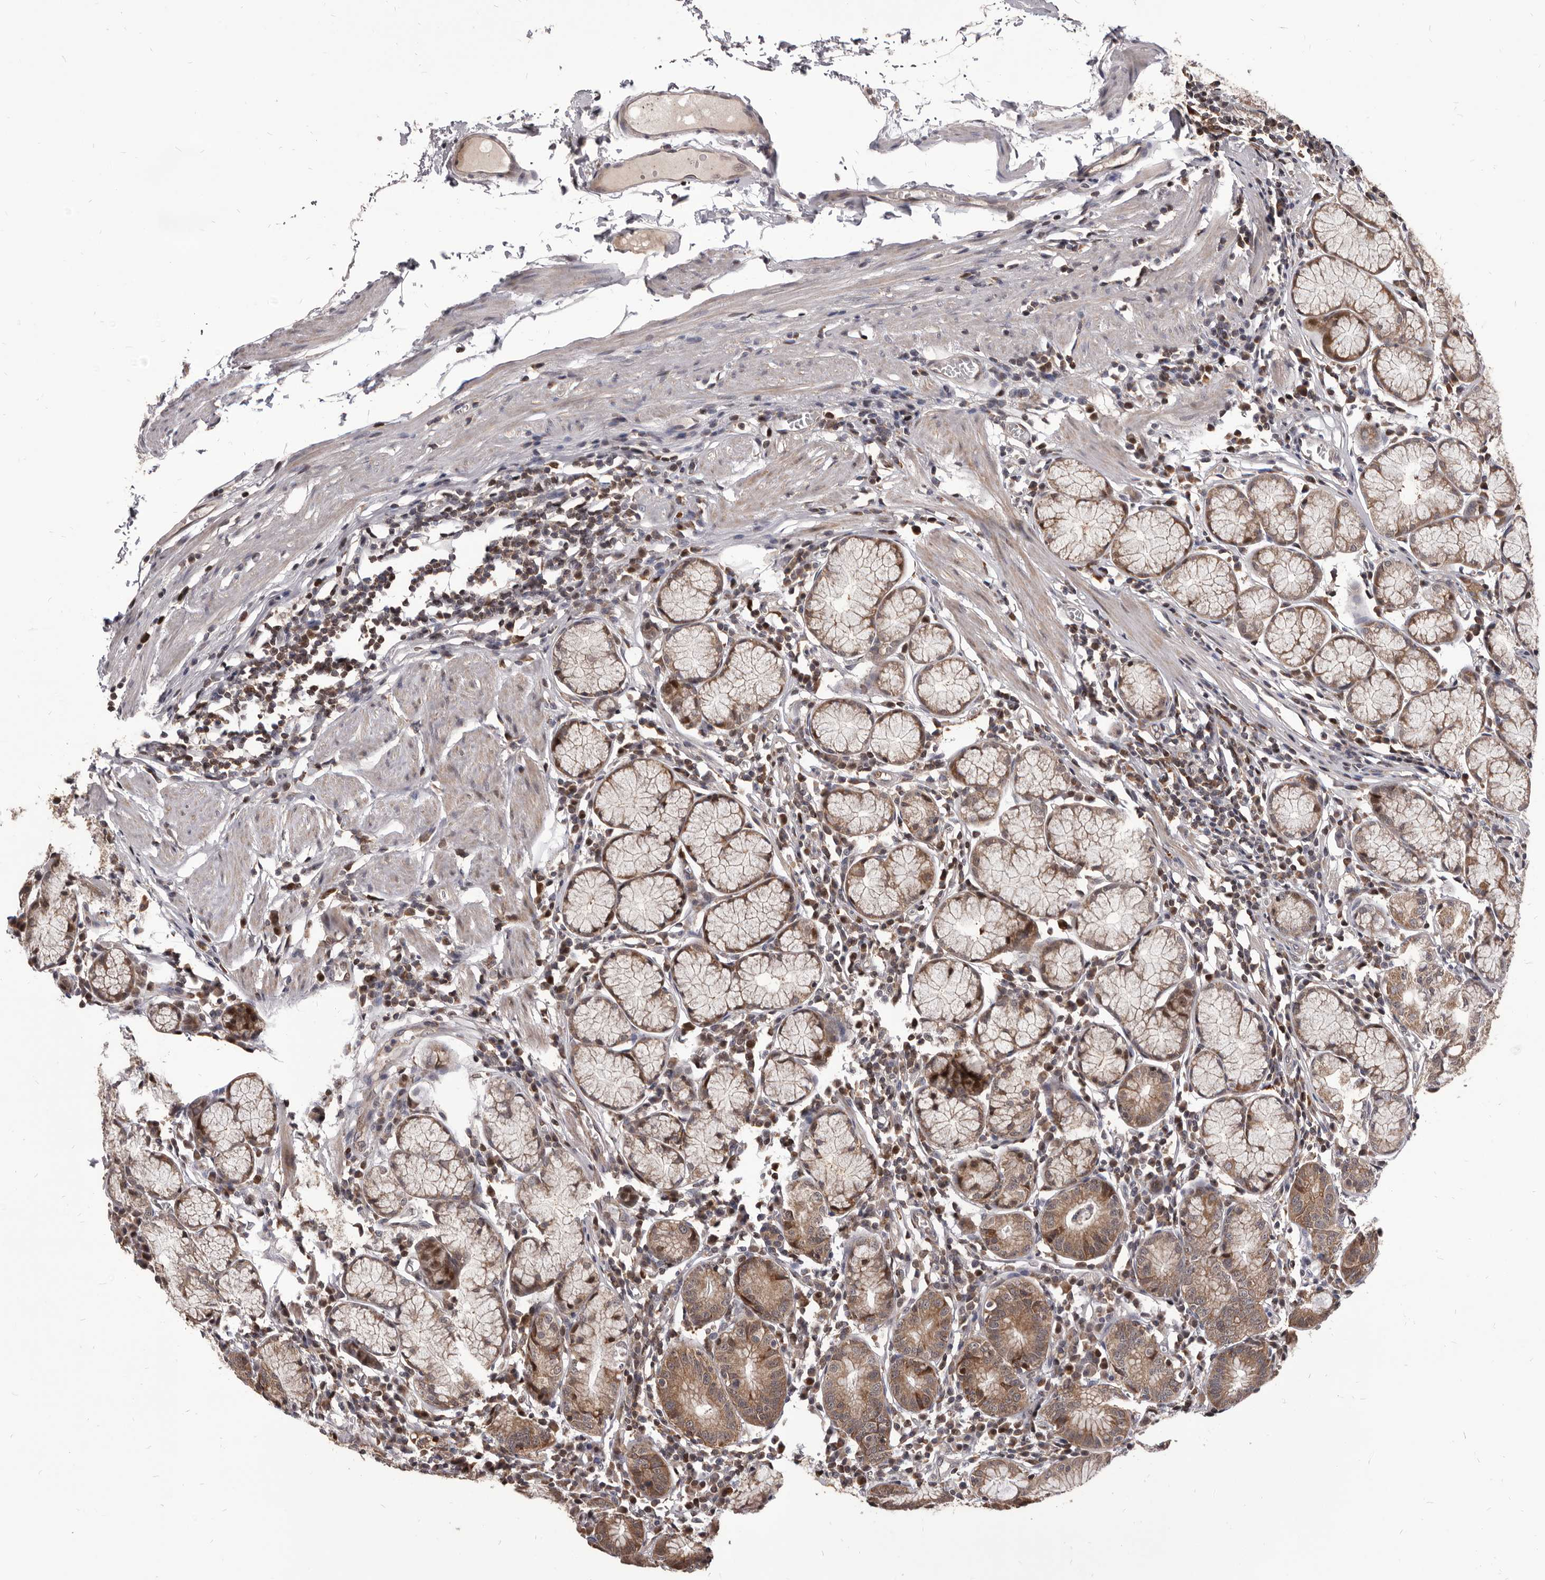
{"staining": {"intensity": "moderate", "quantity": ">75%", "location": "cytoplasmic/membranous,nuclear"}, "tissue": "stomach", "cell_type": "Glandular cells", "image_type": "normal", "snomed": [{"axis": "morphology", "description": "Normal tissue, NOS"}, {"axis": "topography", "description": "Stomach"}], "caption": "Moderate cytoplasmic/membranous,nuclear positivity is appreciated in about >75% of glandular cells in normal stomach. (IHC, brightfield microscopy, high magnification).", "gene": "MAP3K14", "patient": {"sex": "male", "age": 55}}